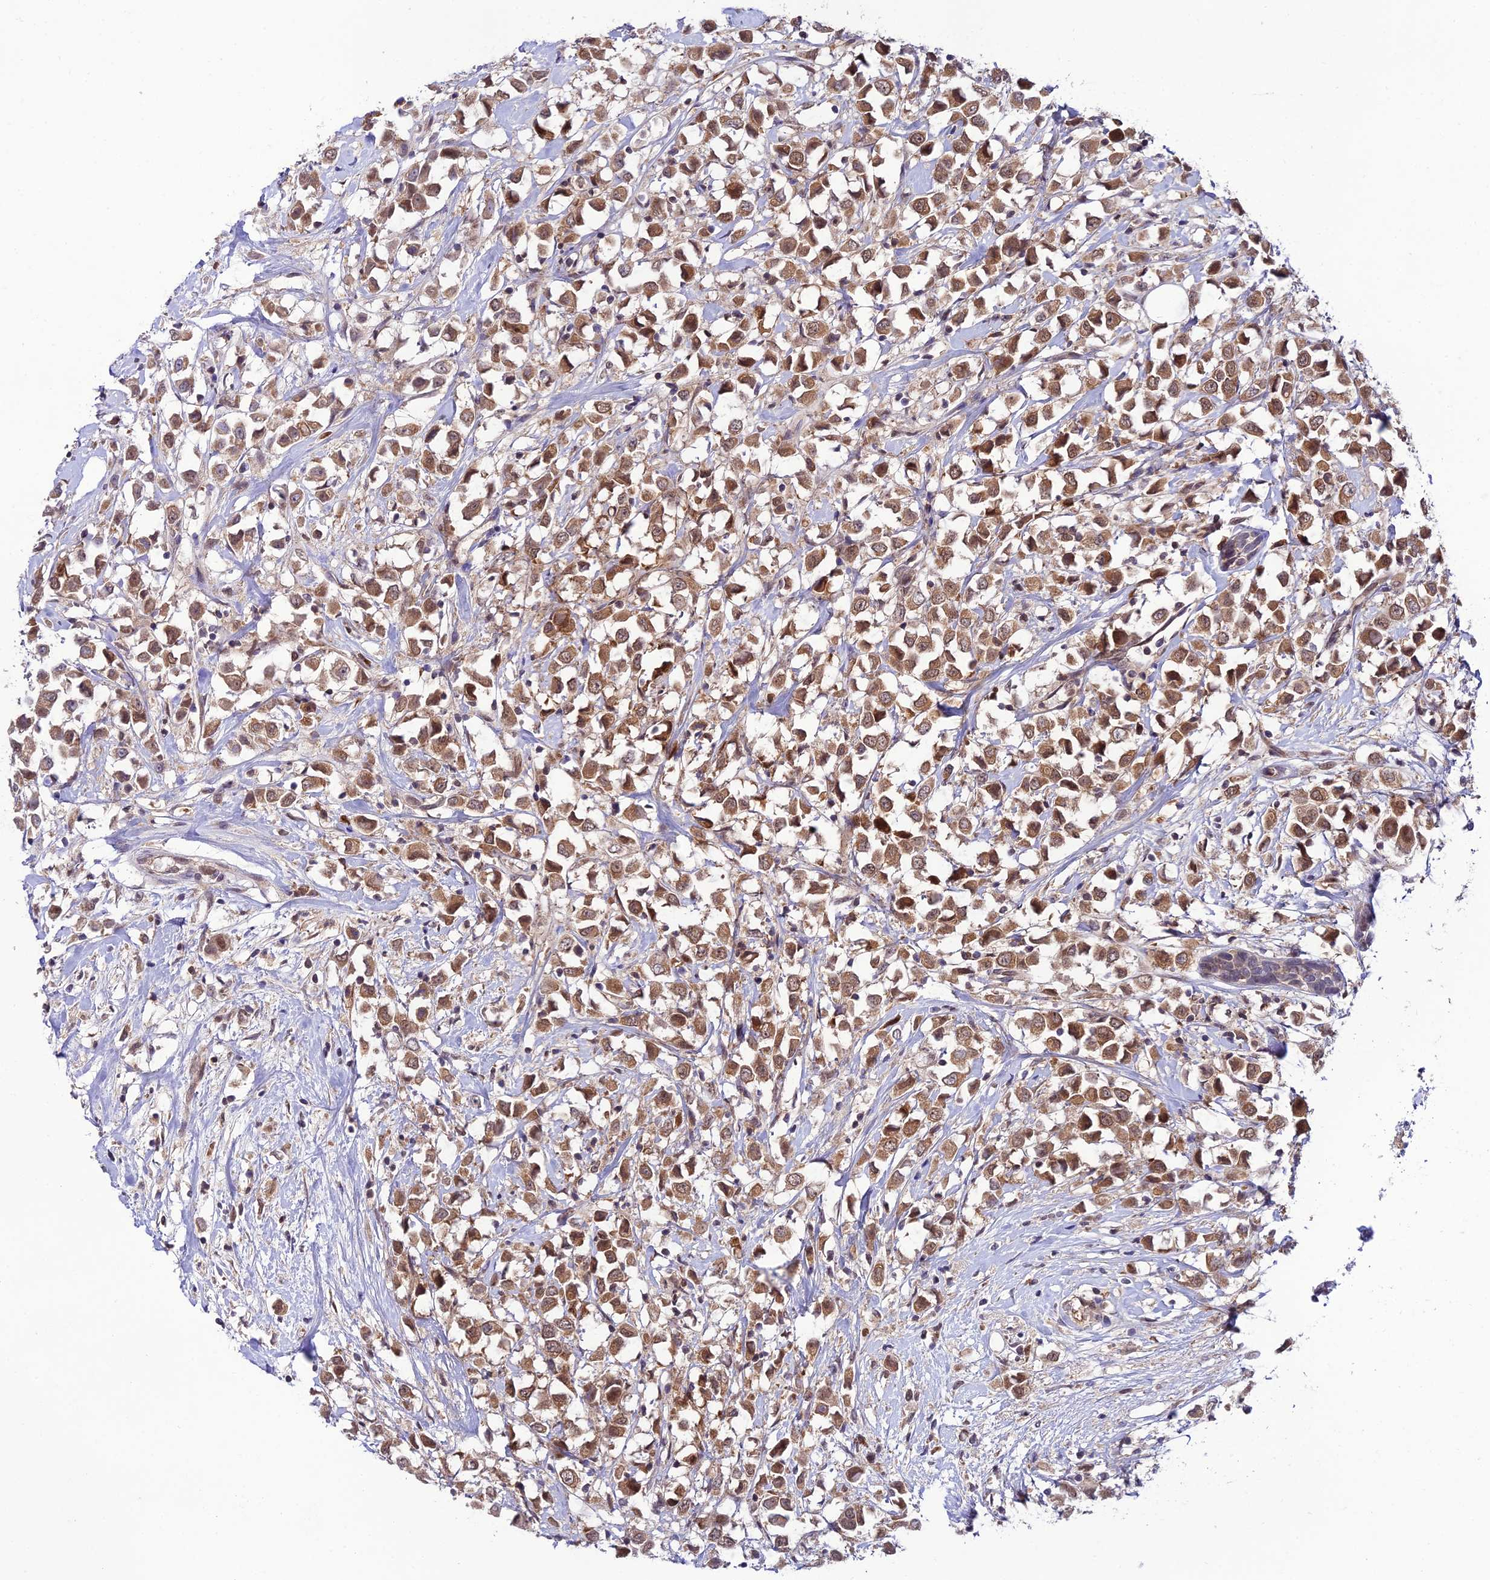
{"staining": {"intensity": "moderate", "quantity": ">75%", "location": "cytoplasmic/membranous,nuclear"}, "tissue": "breast cancer", "cell_type": "Tumor cells", "image_type": "cancer", "snomed": [{"axis": "morphology", "description": "Duct carcinoma"}, {"axis": "topography", "description": "Breast"}], "caption": "Immunohistochemistry of breast cancer displays medium levels of moderate cytoplasmic/membranous and nuclear positivity in about >75% of tumor cells.", "gene": "TRIM40", "patient": {"sex": "female", "age": 61}}